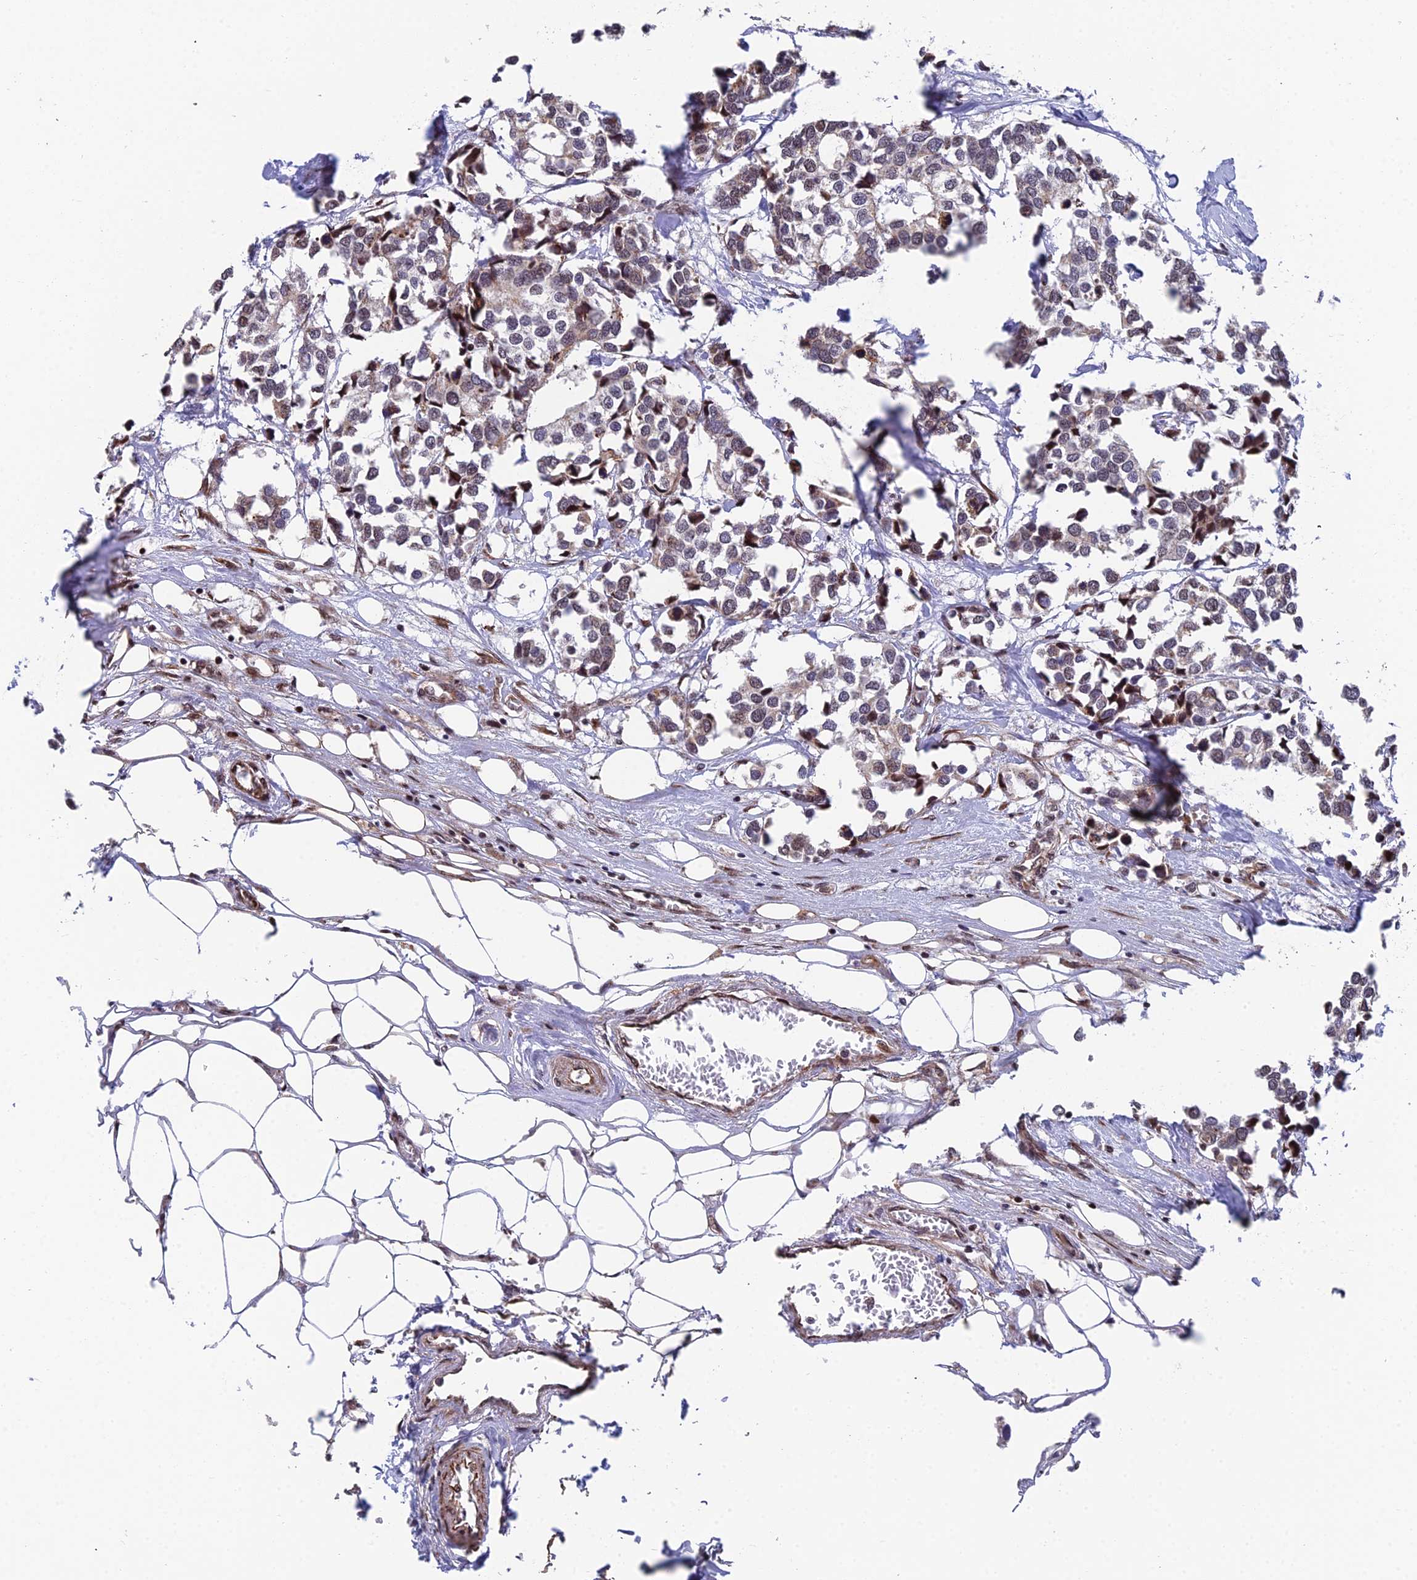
{"staining": {"intensity": "weak", "quantity": "25%-75%", "location": "cytoplasmic/membranous,nuclear"}, "tissue": "breast cancer", "cell_type": "Tumor cells", "image_type": "cancer", "snomed": [{"axis": "morphology", "description": "Duct carcinoma"}, {"axis": "topography", "description": "Breast"}], "caption": "Tumor cells display weak cytoplasmic/membranous and nuclear expression in approximately 25%-75% of cells in invasive ductal carcinoma (breast). The protein of interest is stained brown, and the nuclei are stained in blue (DAB IHC with brightfield microscopy, high magnification).", "gene": "XKR9", "patient": {"sex": "female", "age": 83}}